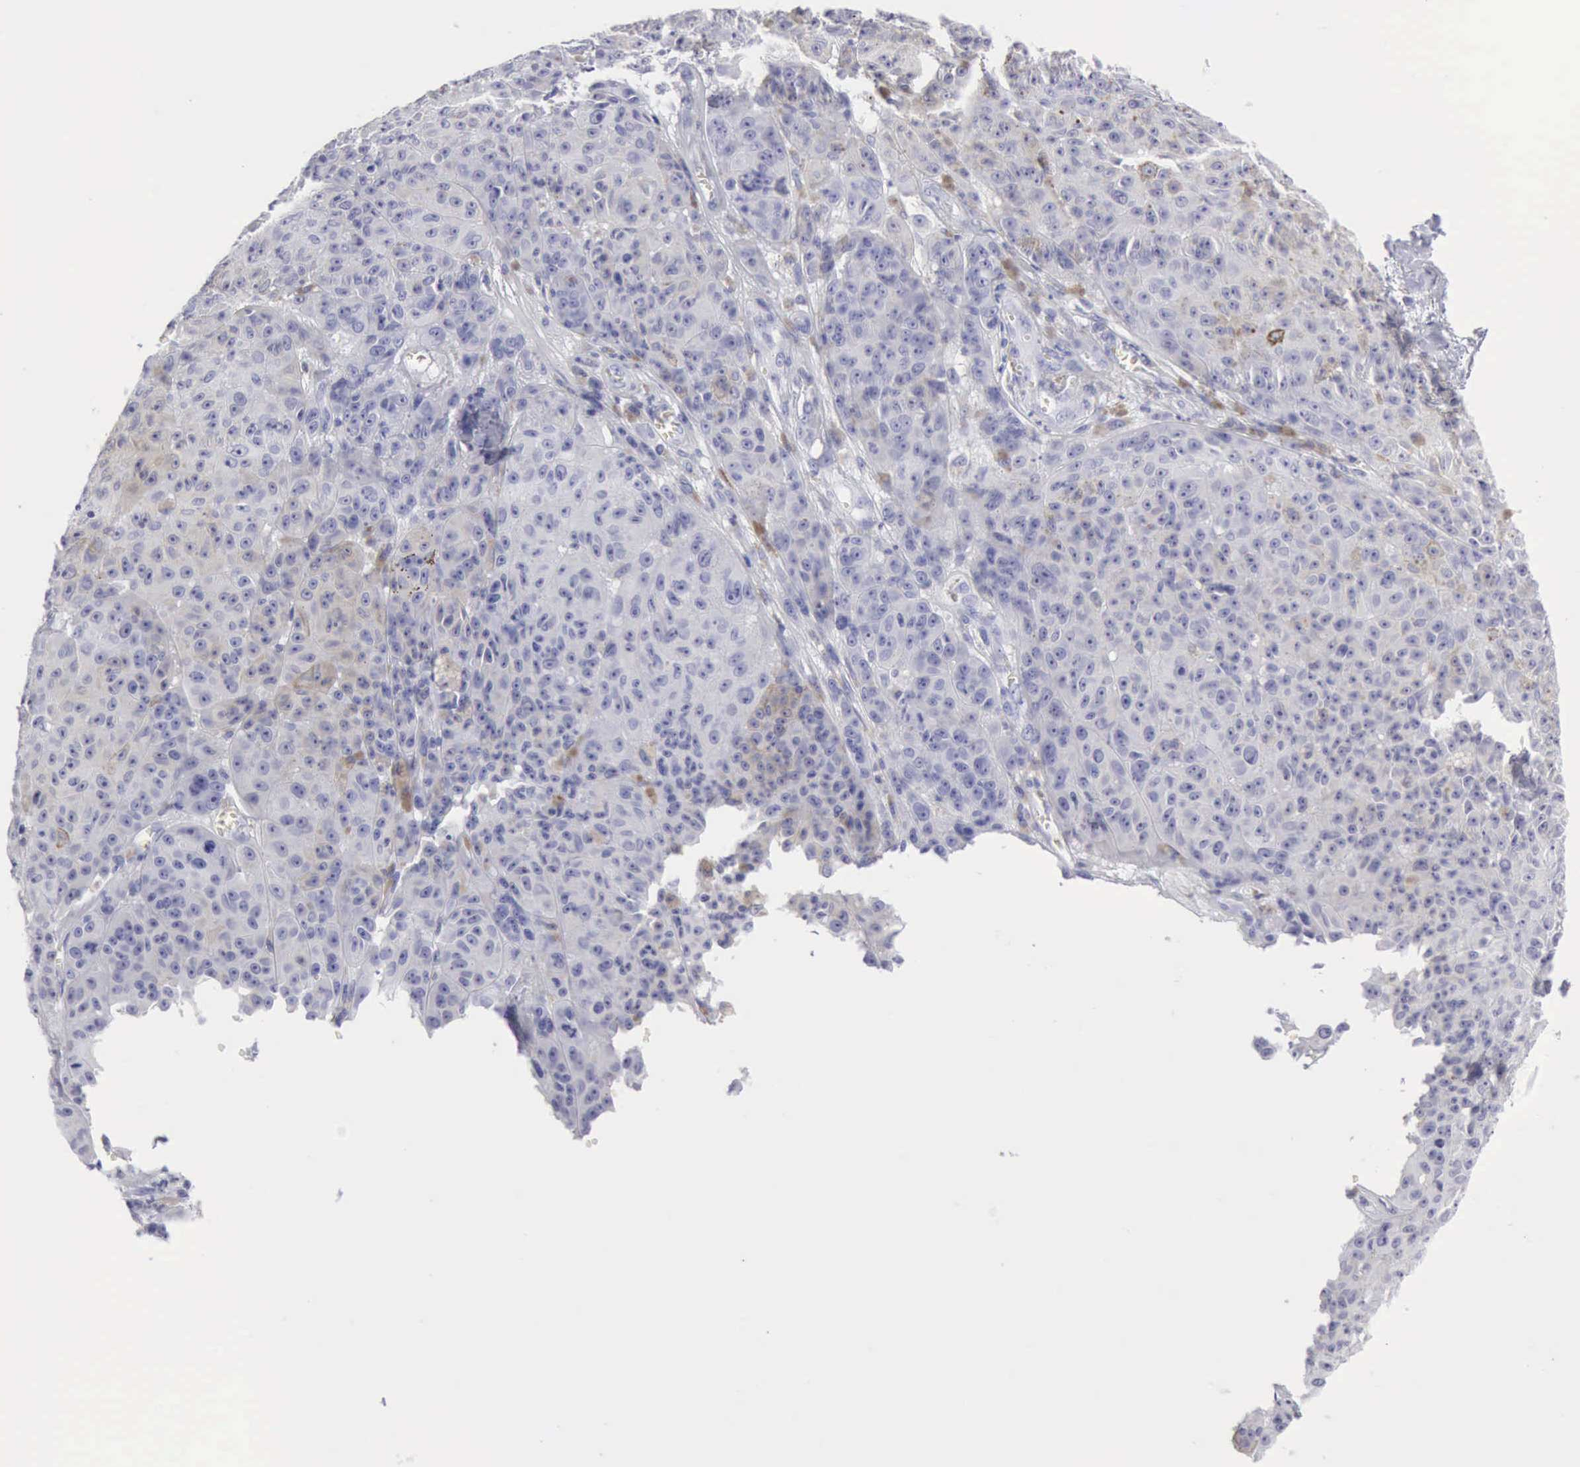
{"staining": {"intensity": "negative", "quantity": "none", "location": "none"}, "tissue": "melanoma", "cell_type": "Tumor cells", "image_type": "cancer", "snomed": [{"axis": "morphology", "description": "Malignant melanoma, NOS"}, {"axis": "topography", "description": "Skin"}], "caption": "Immunohistochemistry (IHC) photomicrograph of neoplastic tissue: human melanoma stained with DAB exhibits no significant protein expression in tumor cells. Brightfield microscopy of immunohistochemistry (IHC) stained with DAB (3,3'-diaminobenzidine) (brown) and hematoxylin (blue), captured at high magnification.", "gene": "NCAM1", "patient": {"sex": "male", "age": 64}}